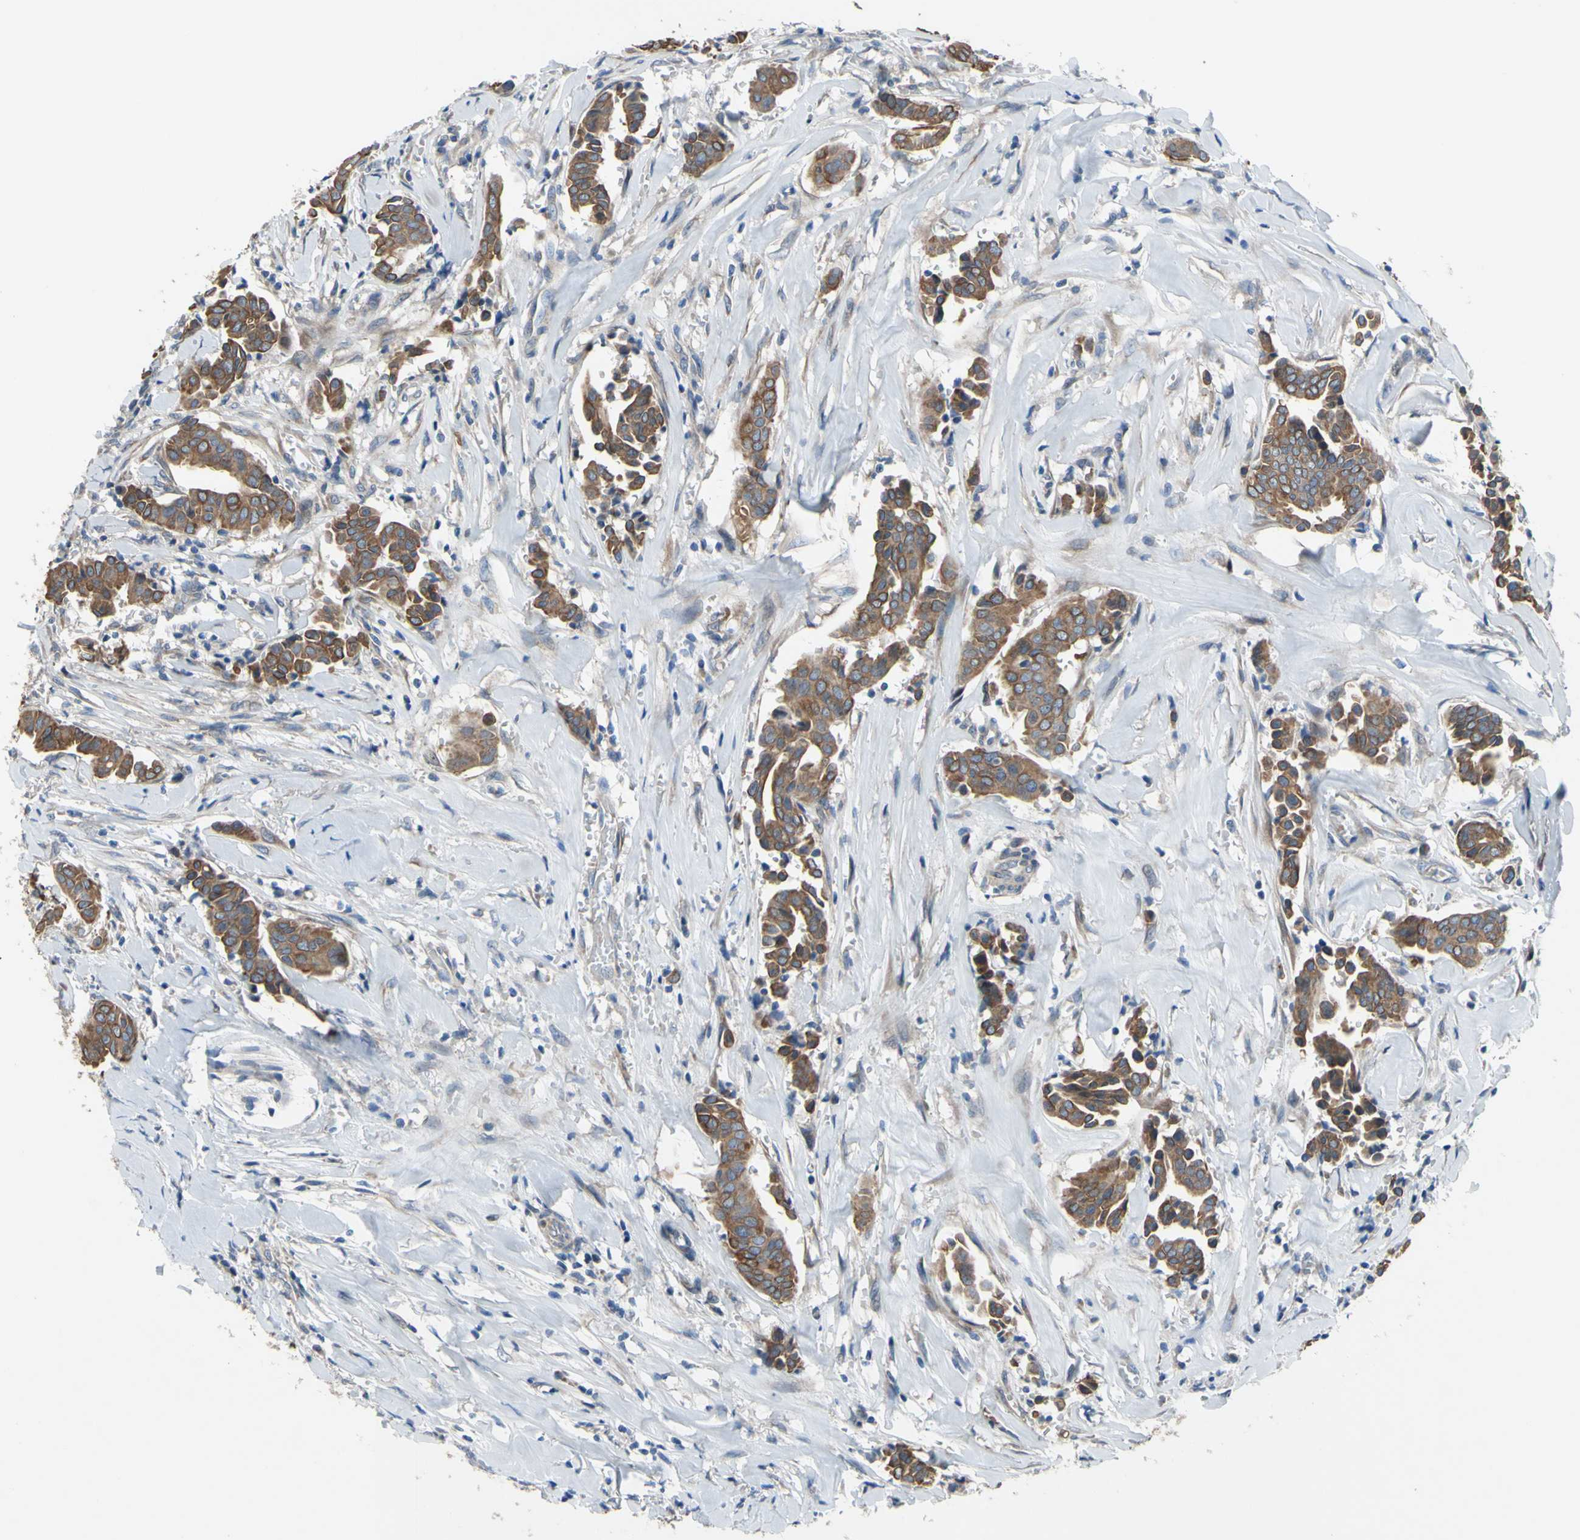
{"staining": {"intensity": "strong", "quantity": ">75%", "location": "cytoplasmic/membranous"}, "tissue": "head and neck cancer", "cell_type": "Tumor cells", "image_type": "cancer", "snomed": [{"axis": "morphology", "description": "Adenocarcinoma, NOS"}, {"axis": "topography", "description": "Salivary gland"}, {"axis": "topography", "description": "Head-Neck"}], "caption": "The image exhibits immunohistochemical staining of adenocarcinoma (head and neck). There is strong cytoplasmic/membranous staining is present in approximately >75% of tumor cells. (Brightfield microscopy of DAB IHC at high magnification).", "gene": "GRAMD2B", "patient": {"sex": "female", "age": 59}}